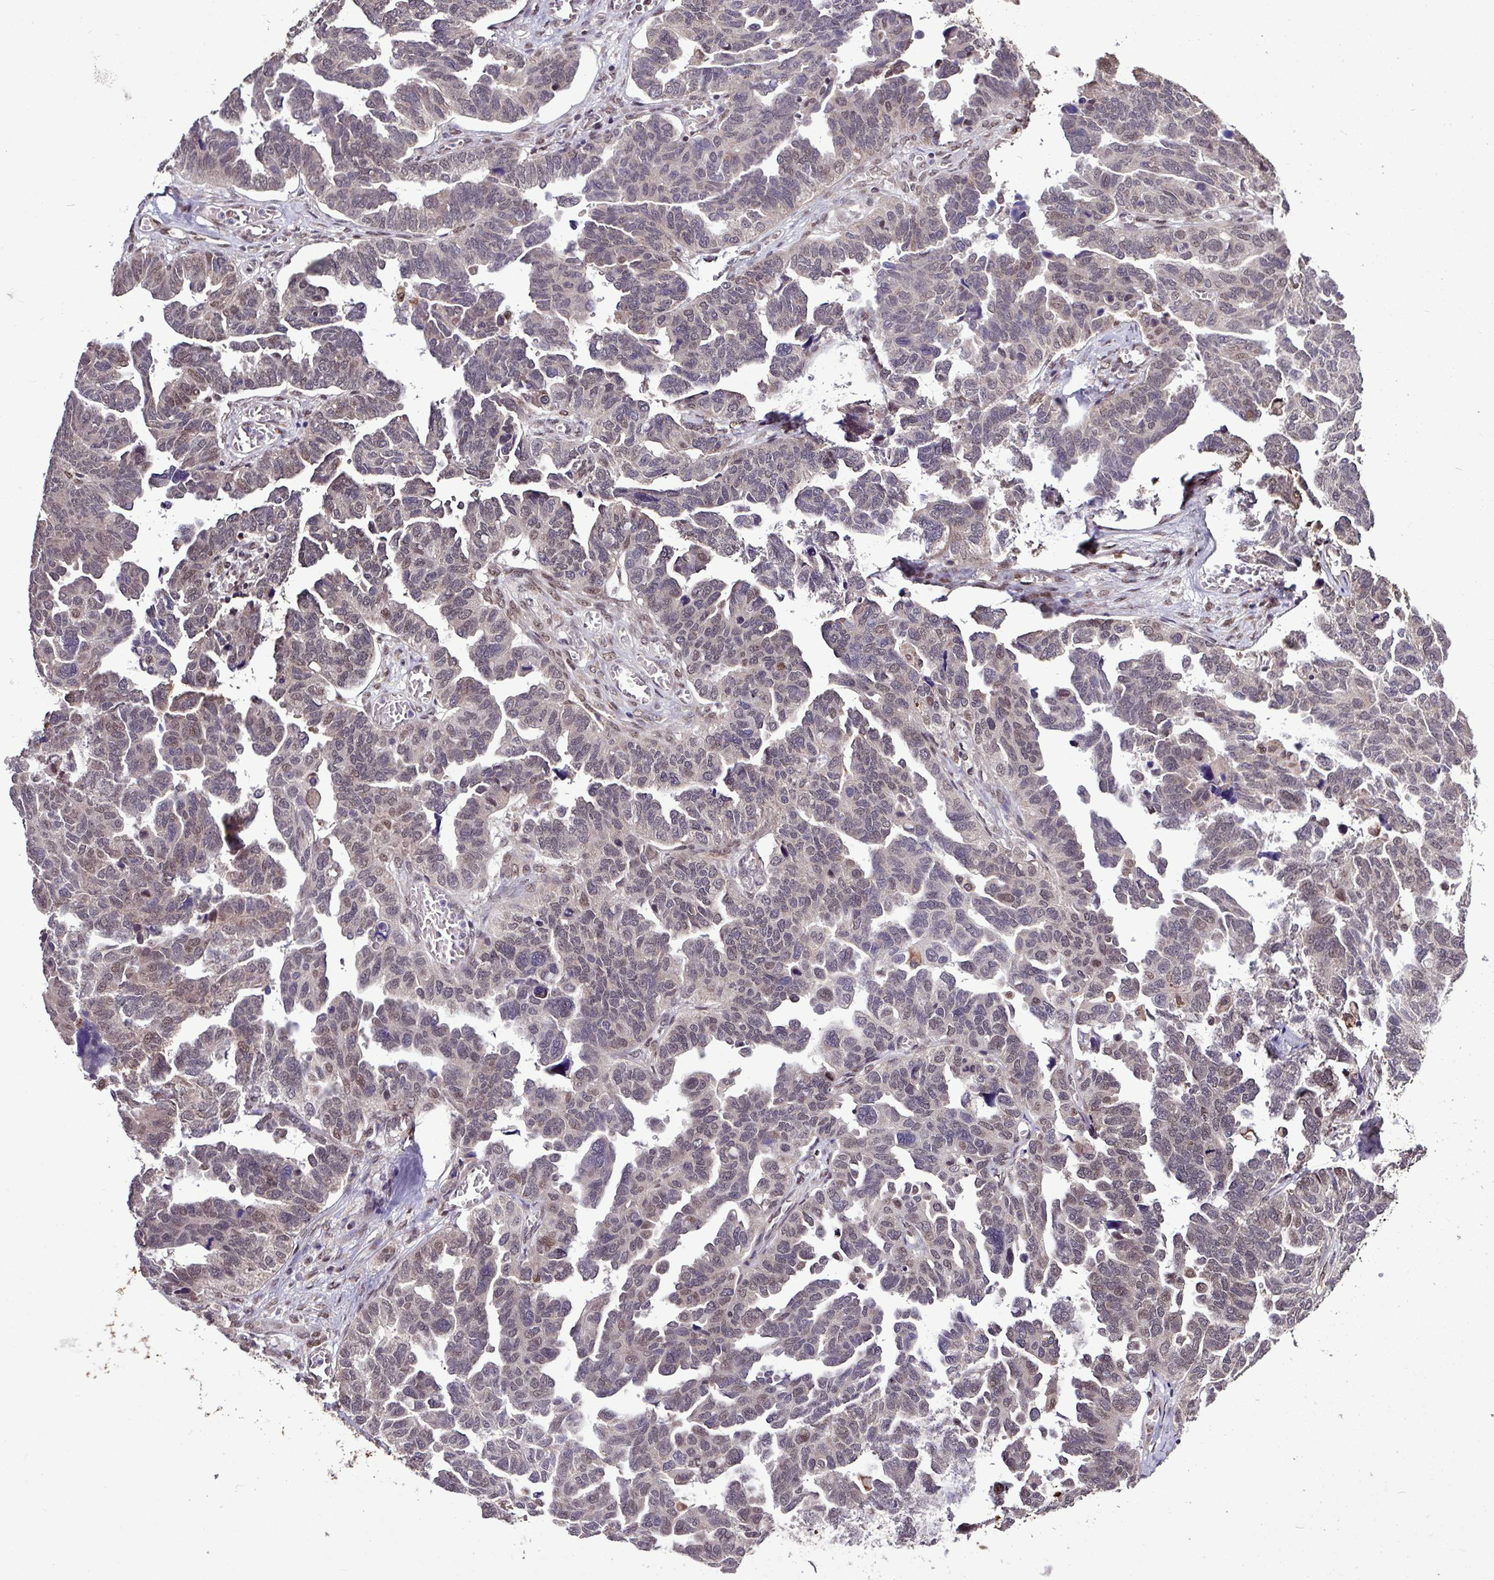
{"staining": {"intensity": "moderate", "quantity": "25%-75%", "location": "nuclear"}, "tissue": "ovarian cancer", "cell_type": "Tumor cells", "image_type": "cancer", "snomed": [{"axis": "morphology", "description": "Cystadenocarcinoma, serous, NOS"}, {"axis": "topography", "description": "Ovary"}], "caption": "Tumor cells reveal medium levels of moderate nuclear positivity in about 25%-75% of cells in human ovarian cancer.", "gene": "SKIC2", "patient": {"sex": "female", "age": 64}}